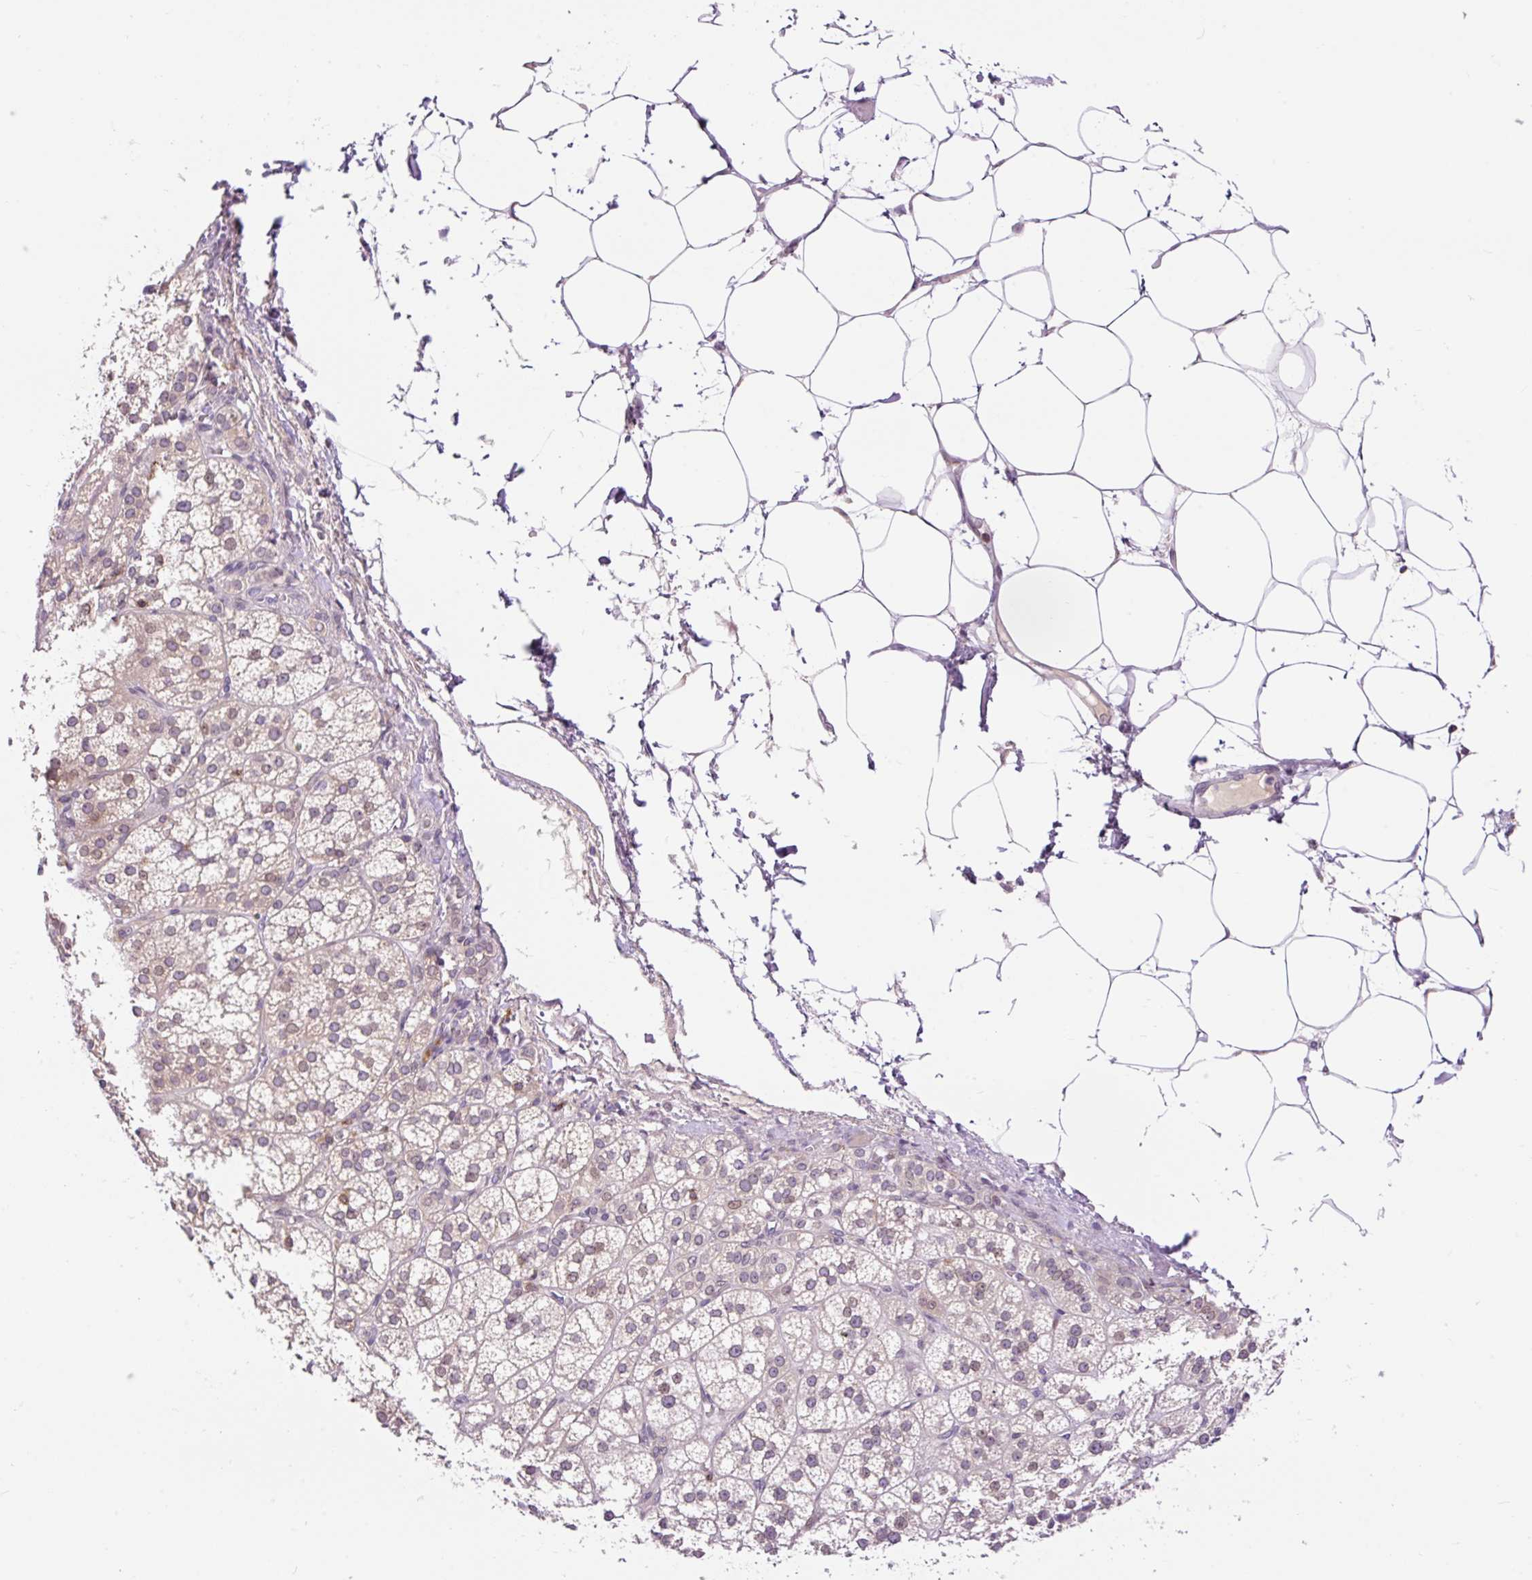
{"staining": {"intensity": "weak", "quantity": ">75%", "location": "cytoplasmic/membranous"}, "tissue": "adrenal gland", "cell_type": "Glandular cells", "image_type": "normal", "snomed": [{"axis": "morphology", "description": "Normal tissue, NOS"}, {"axis": "topography", "description": "Adrenal gland"}], "caption": "Immunohistochemical staining of benign adrenal gland exhibits >75% levels of weak cytoplasmic/membranous protein staining in about >75% of glandular cells. (DAB IHC with brightfield microscopy, high magnification).", "gene": "CARD11", "patient": {"sex": "female", "age": 60}}